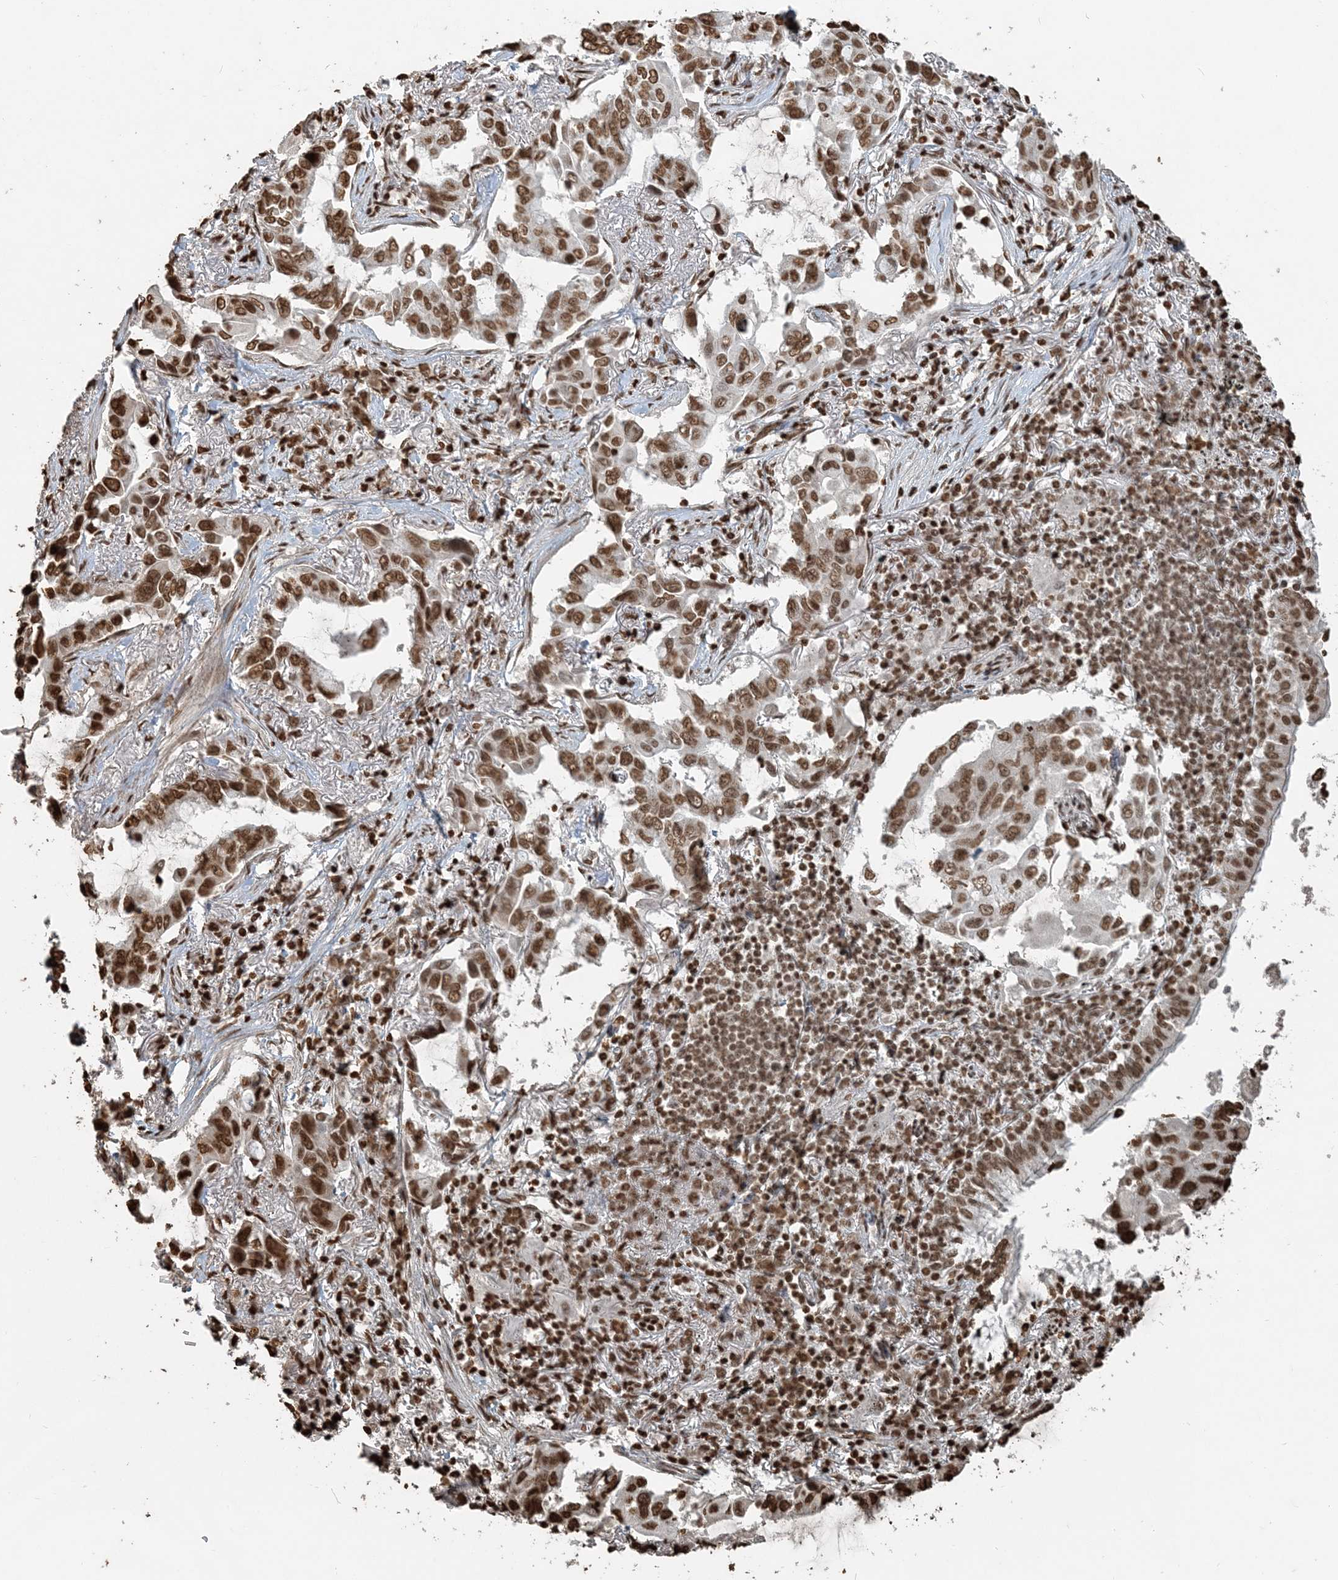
{"staining": {"intensity": "moderate", "quantity": ">75%", "location": "nuclear"}, "tissue": "lung cancer", "cell_type": "Tumor cells", "image_type": "cancer", "snomed": [{"axis": "morphology", "description": "Adenocarcinoma, NOS"}, {"axis": "topography", "description": "Lung"}], "caption": "Lung cancer tissue demonstrates moderate nuclear positivity in approximately >75% of tumor cells Nuclei are stained in blue.", "gene": "H3-3B", "patient": {"sex": "male", "age": 64}}